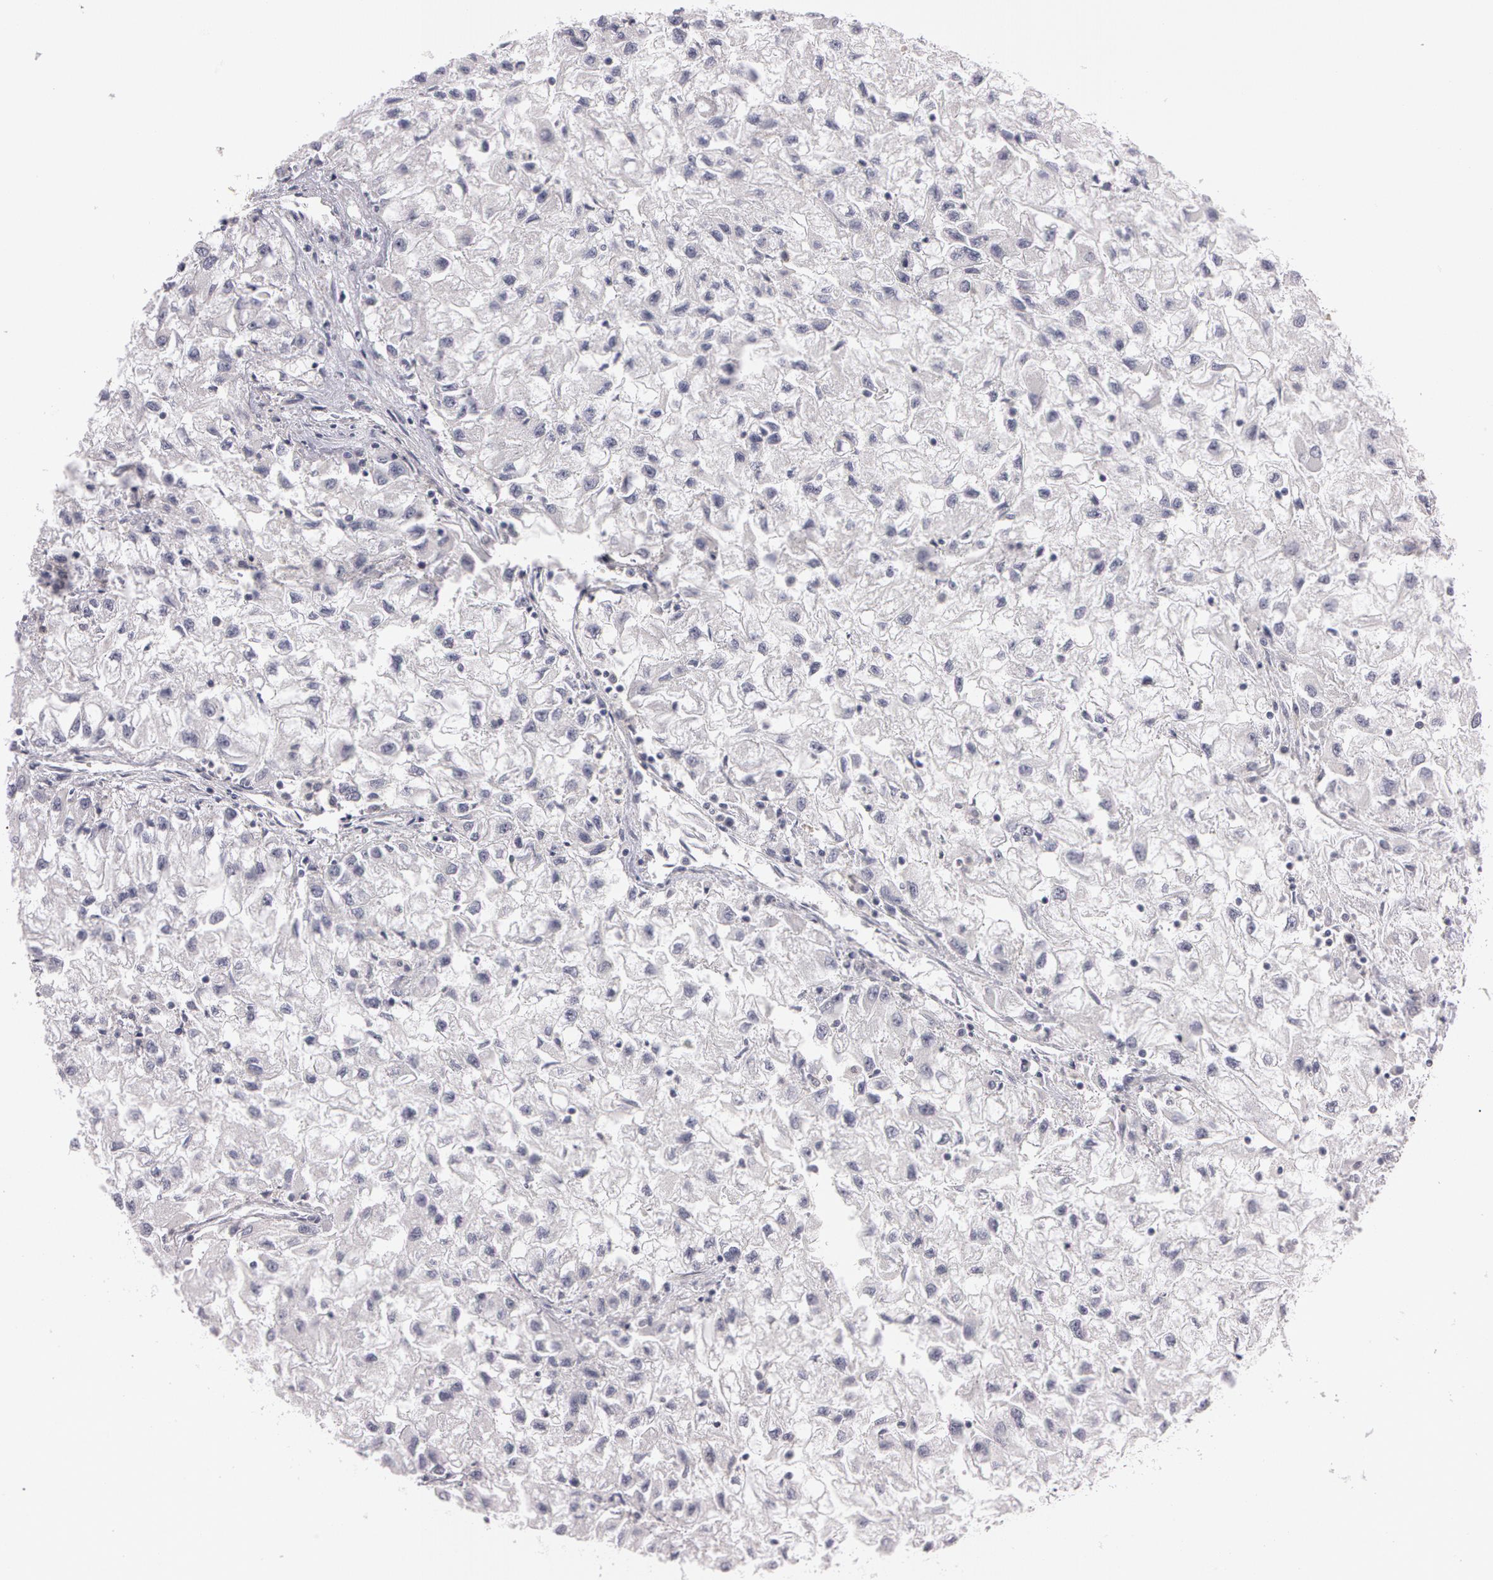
{"staining": {"intensity": "negative", "quantity": "none", "location": "none"}, "tissue": "renal cancer", "cell_type": "Tumor cells", "image_type": "cancer", "snomed": [{"axis": "morphology", "description": "Adenocarcinoma, NOS"}, {"axis": "topography", "description": "Kidney"}], "caption": "This histopathology image is of adenocarcinoma (renal) stained with immunohistochemistry (IHC) to label a protein in brown with the nuclei are counter-stained blue. There is no staining in tumor cells.", "gene": "NEK9", "patient": {"sex": "male", "age": 59}}